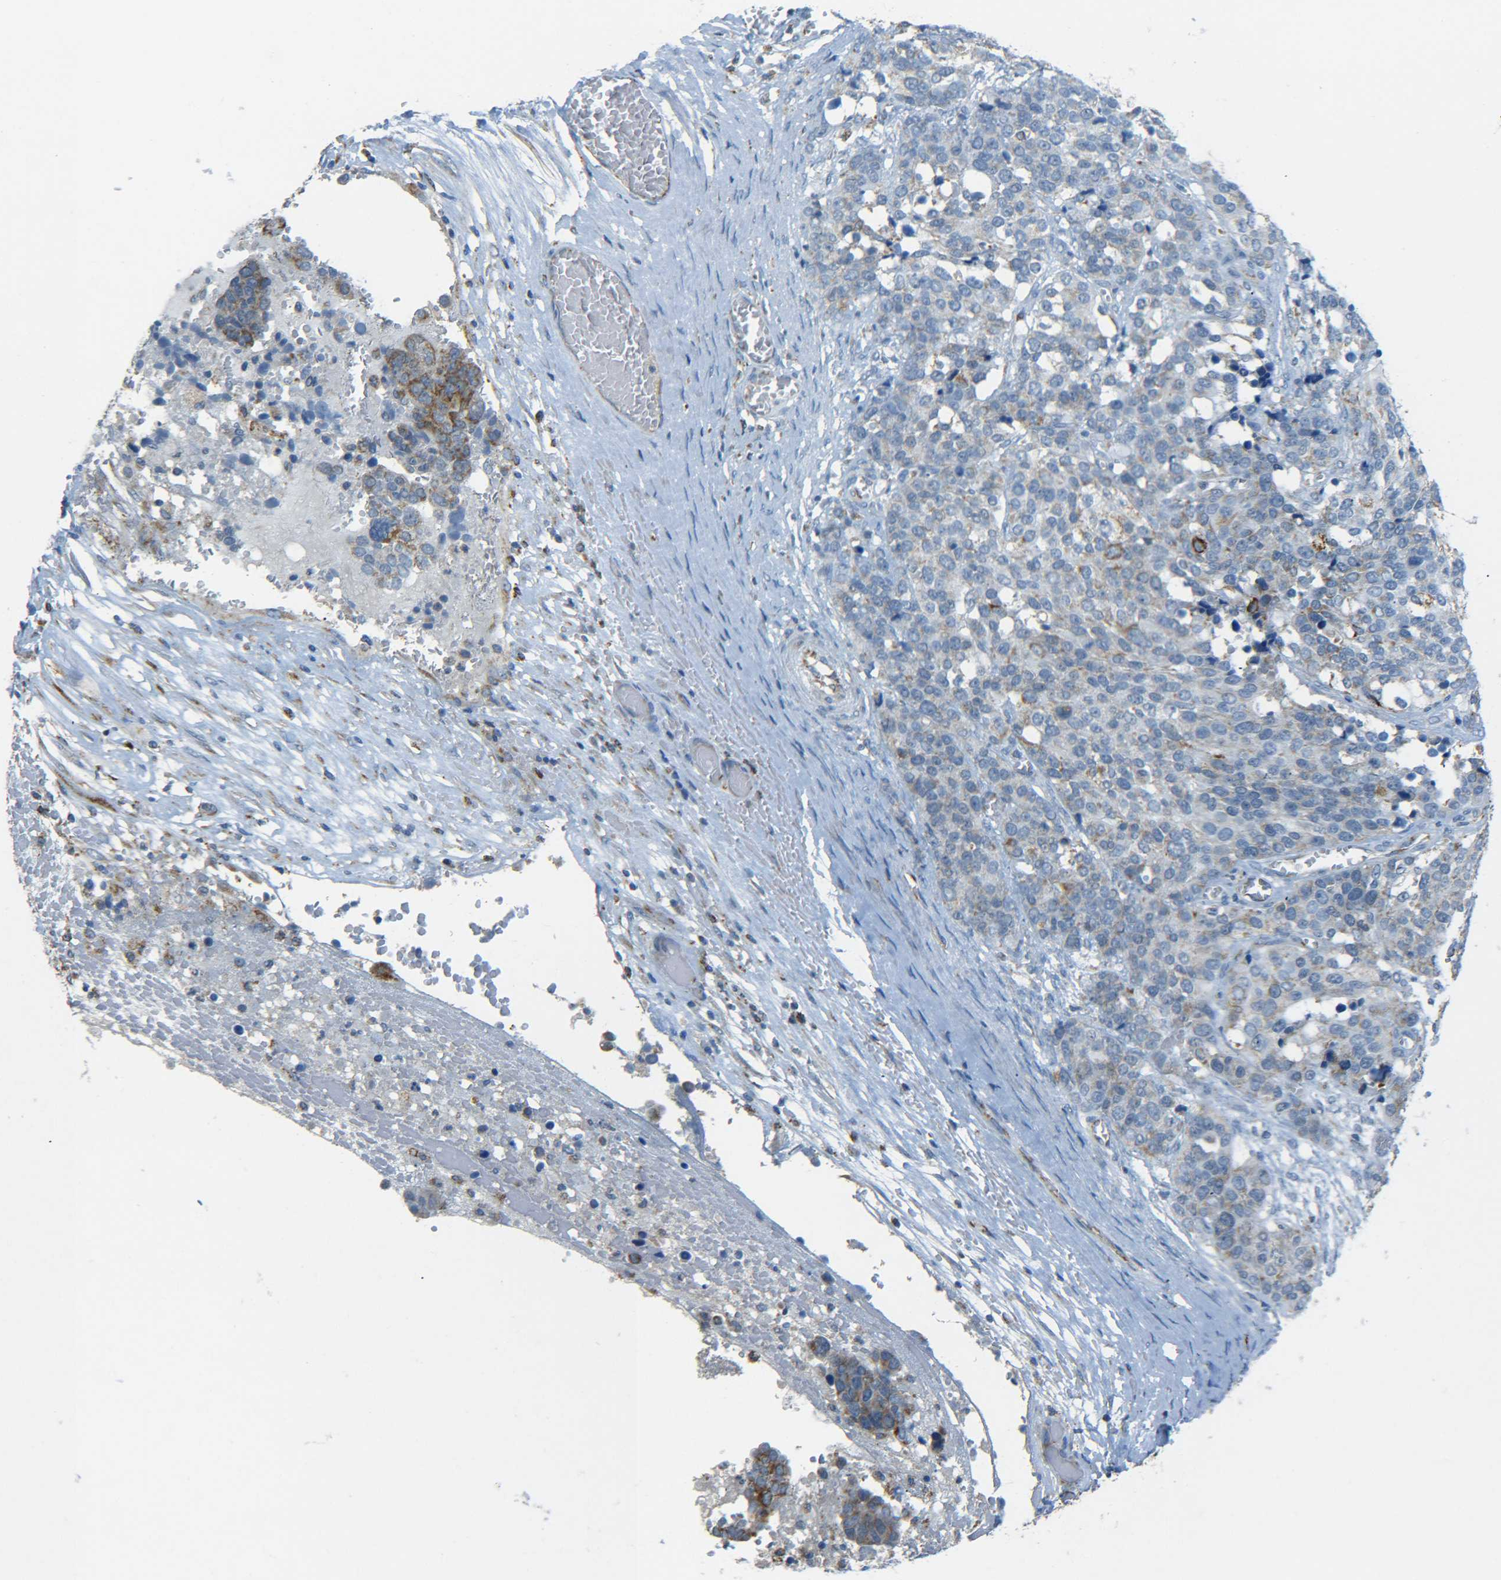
{"staining": {"intensity": "moderate", "quantity": "<25%", "location": "cytoplasmic/membranous"}, "tissue": "ovarian cancer", "cell_type": "Tumor cells", "image_type": "cancer", "snomed": [{"axis": "morphology", "description": "Cystadenocarcinoma, serous, NOS"}, {"axis": "topography", "description": "Ovary"}], "caption": "A brown stain labels moderate cytoplasmic/membranous staining of a protein in human ovarian serous cystadenocarcinoma tumor cells.", "gene": "CYB5R1", "patient": {"sex": "female", "age": 44}}